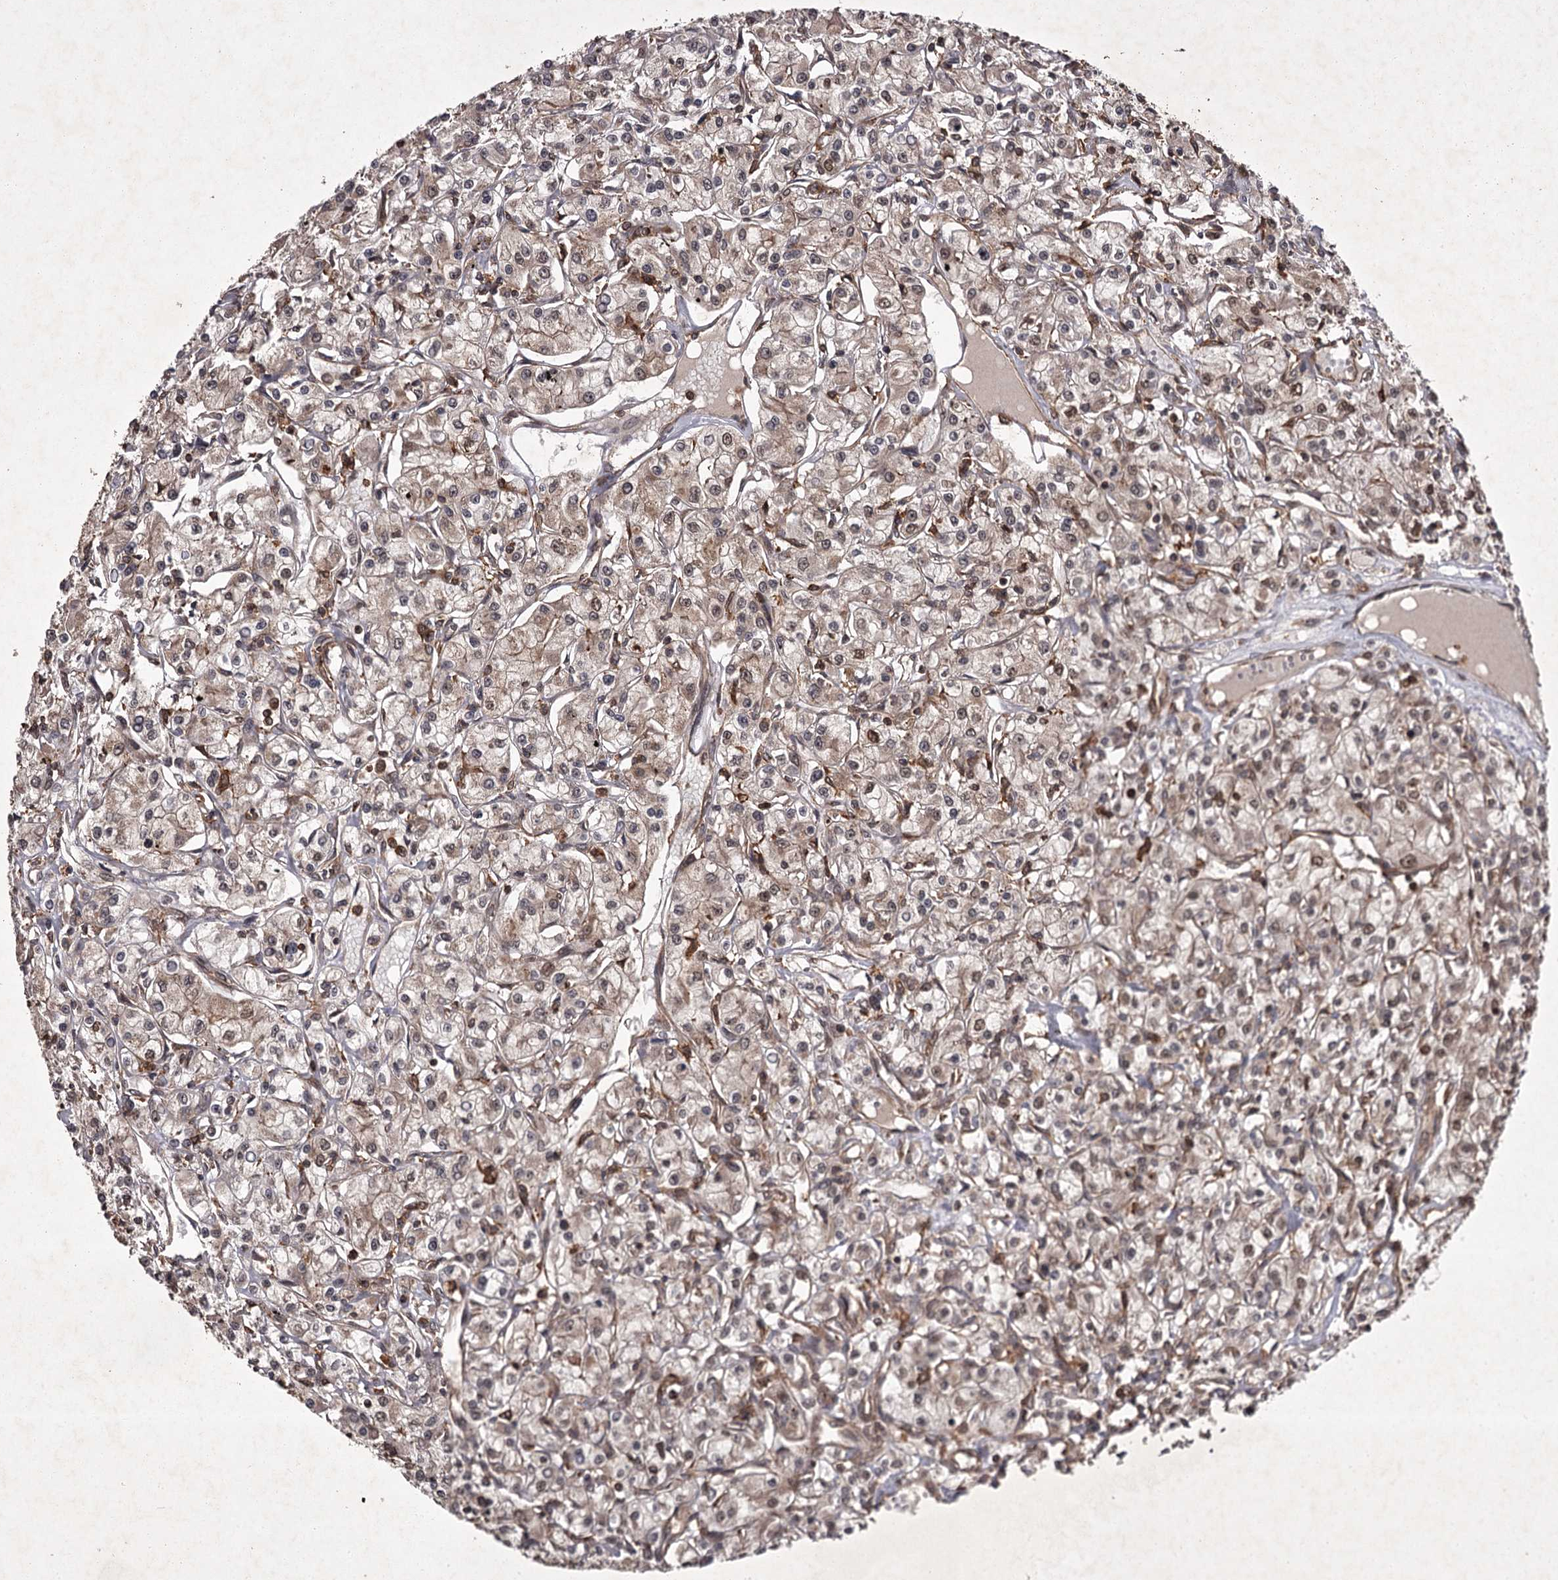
{"staining": {"intensity": "weak", "quantity": "25%-75%", "location": "cytoplasmic/membranous"}, "tissue": "renal cancer", "cell_type": "Tumor cells", "image_type": "cancer", "snomed": [{"axis": "morphology", "description": "Adenocarcinoma, NOS"}, {"axis": "topography", "description": "Kidney"}], "caption": "Protein staining shows weak cytoplasmic/membranous expression in about 25%-75% of tumor cells in adenocarcinoma (renal).", "gene": "TBC1D23", "patient": {"sex": "female", "age": 59}}